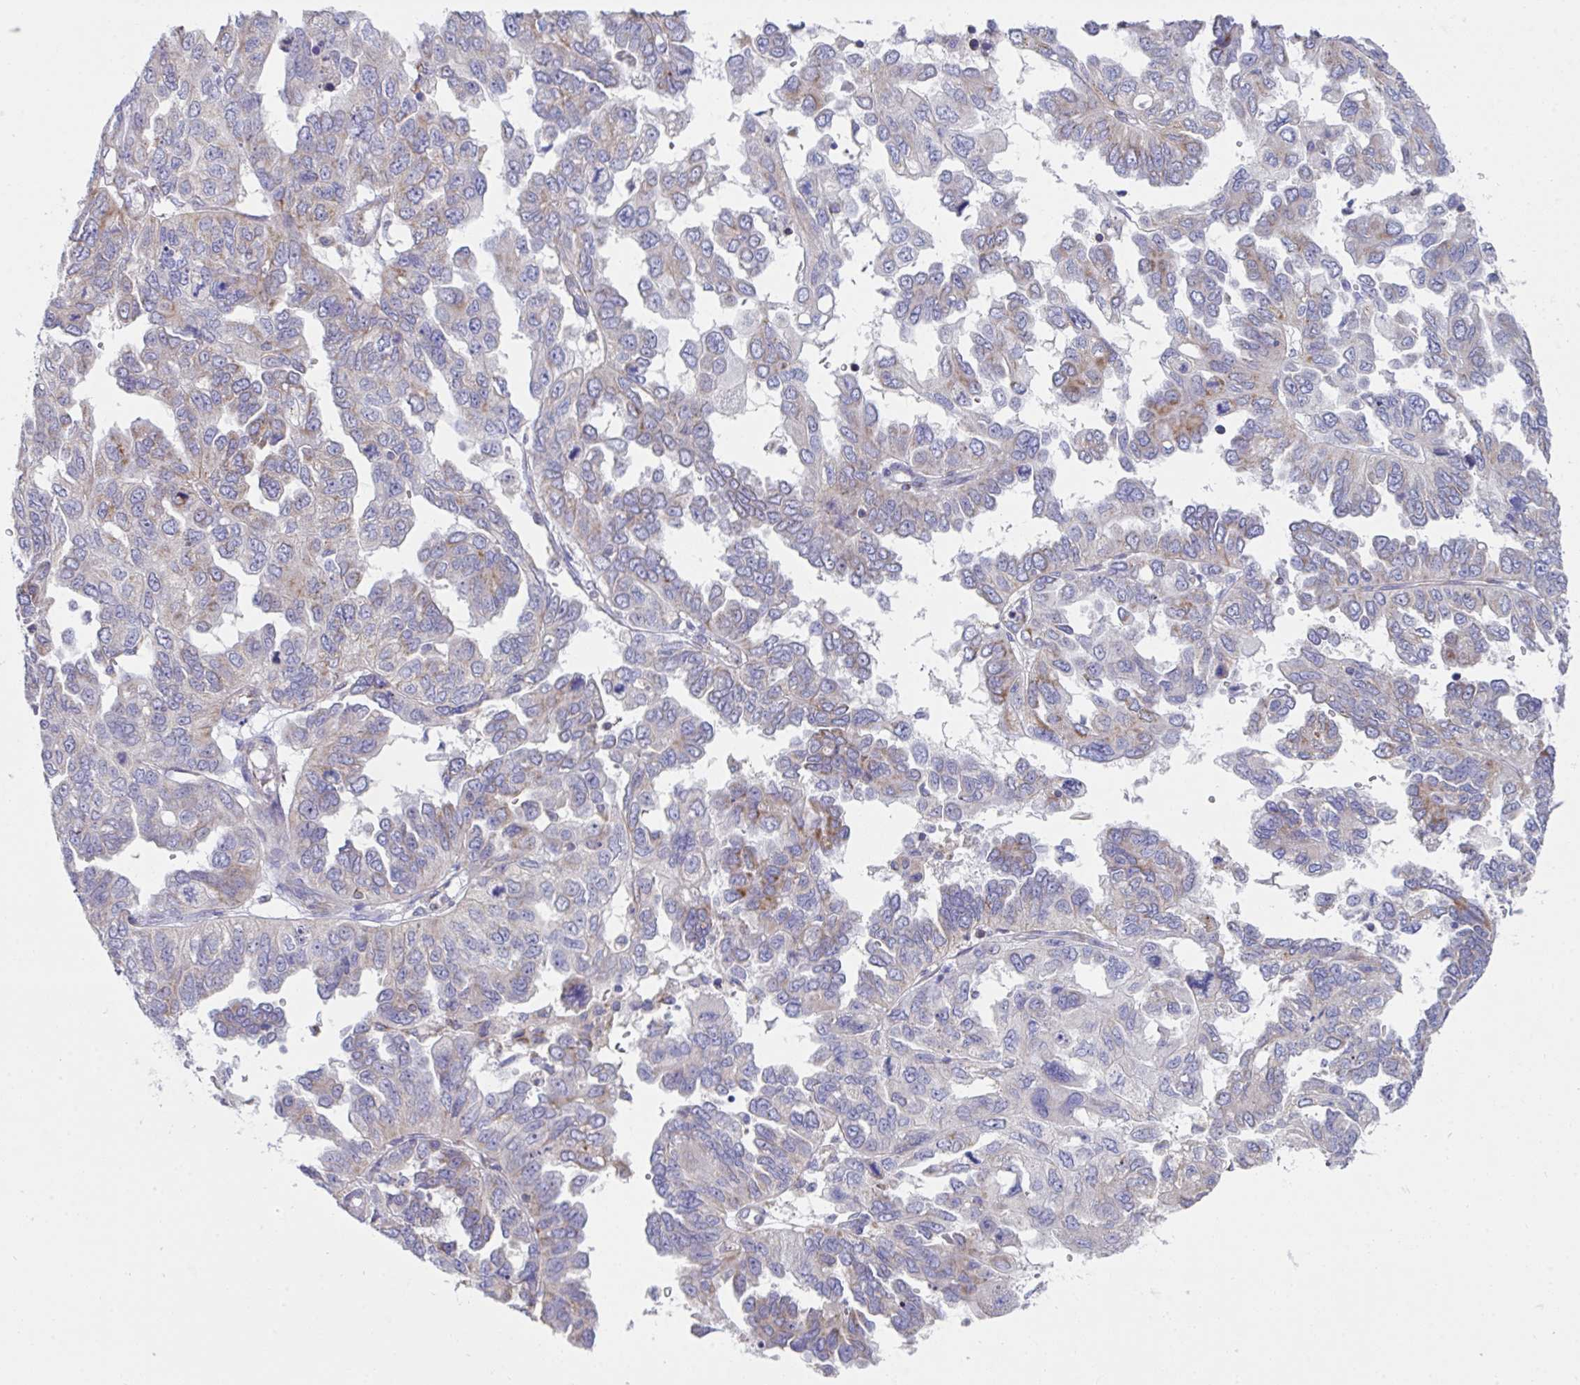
{"staining": {"intensity": "weak", "quantity": "<25%", "location": "cytoplasmic/membranous"}, "tissue": "ovarian cancer", "cell_type": "Tumor cells", "image_type": "cancer", "snomed": [{"axis": "morphology", "description": "Cystadenocarcinoma, serous, NOS"}, {"axis": "topography", "description": "Ovary"}], "caption": "An image of ovarian cancer stained for a protein shows no brown staining in tumor cells. (DAB immunohistochemistry visualized using brightfield microscopy, high magnification).", "gene": "NDUFA7", "patient": {"sex": "female", "age": 53}}